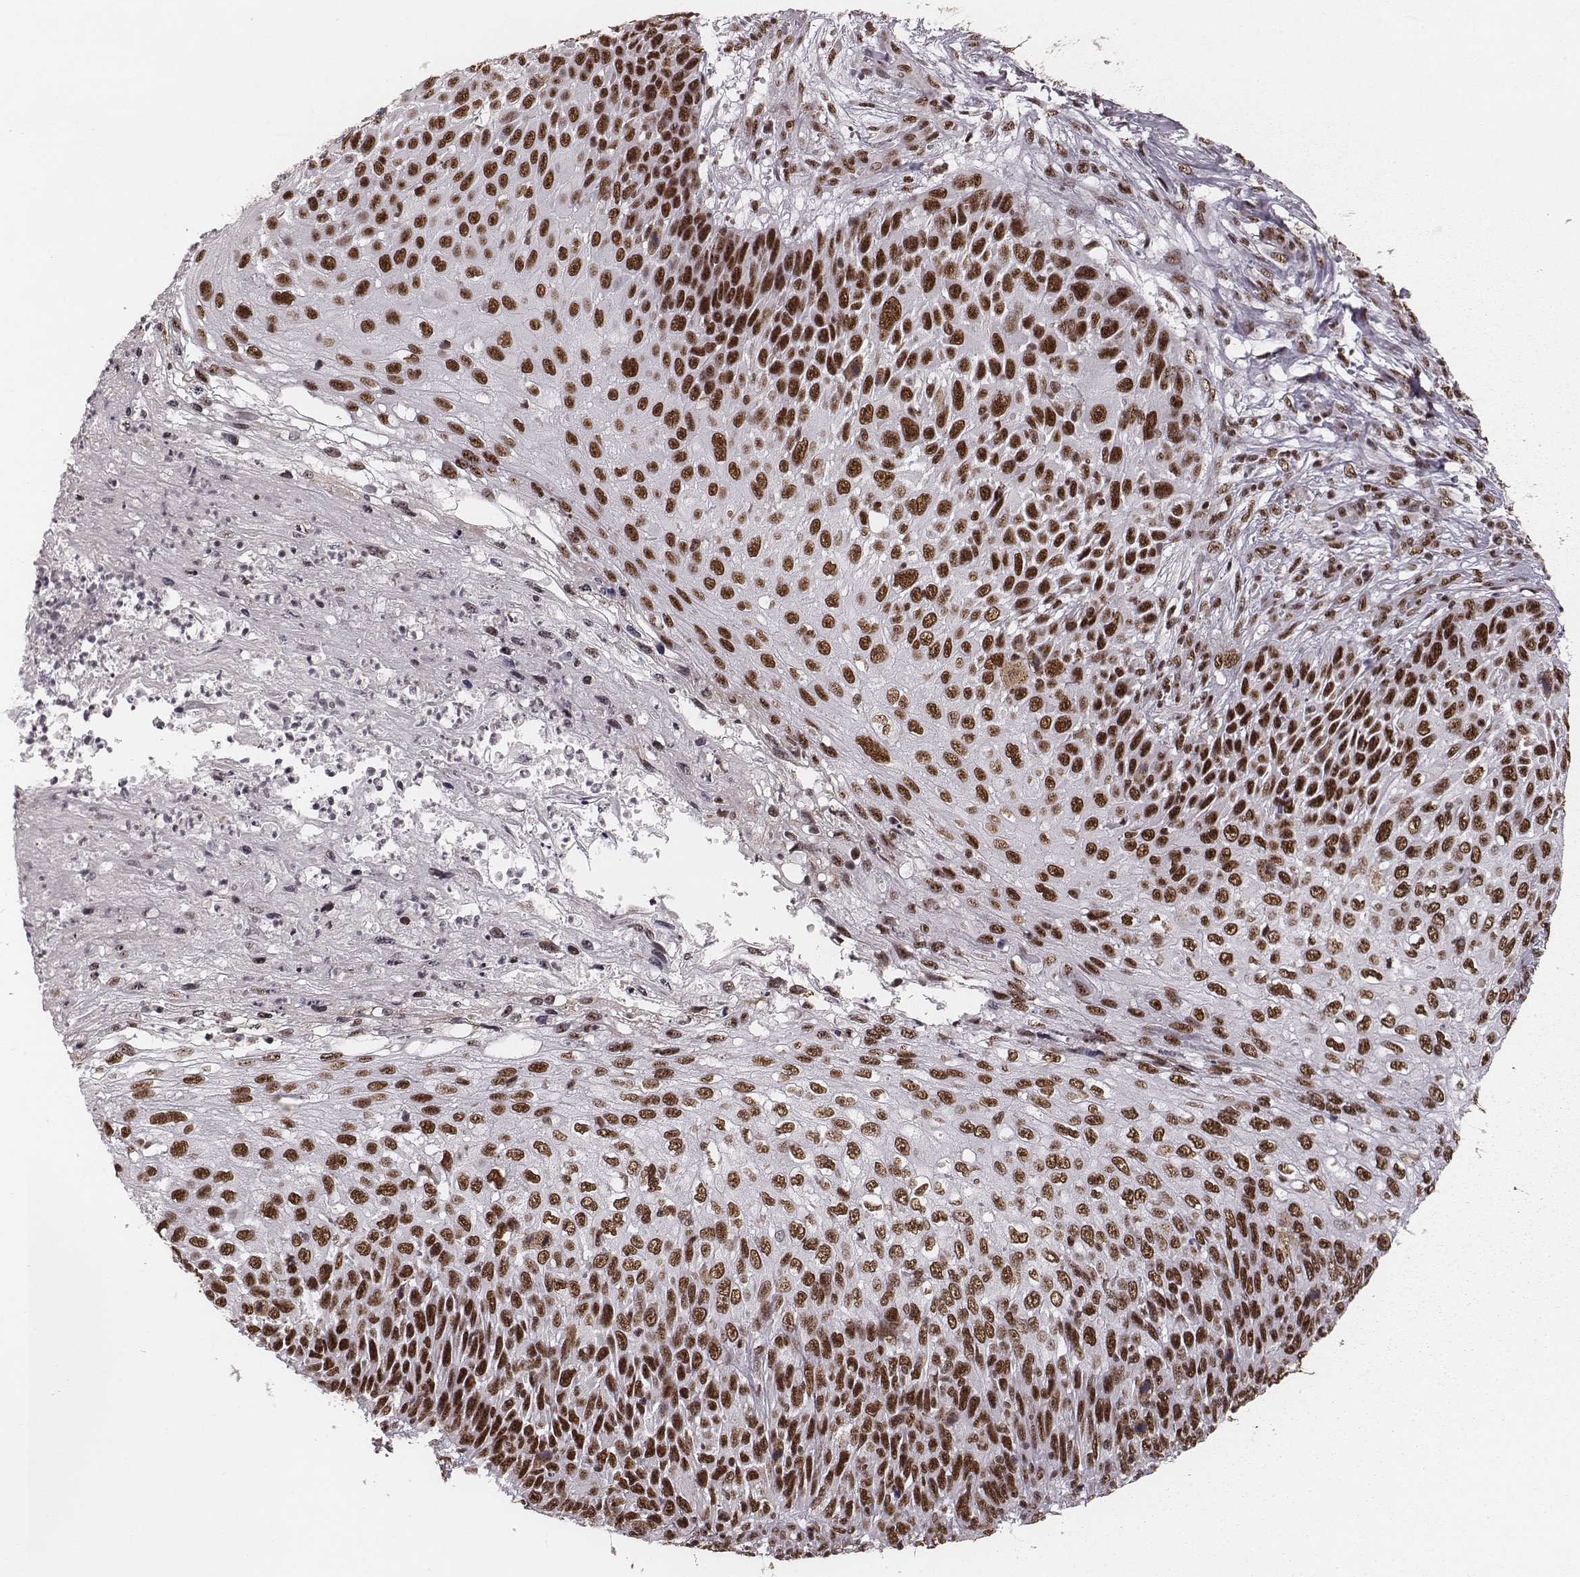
{"staining": {"intensity": "strong", "quantity": ">75%", "location": "nuclear"}, "tissue": "skin cancer", "cell_type": "Tumor cells", "image_type": "cancer", "snomed": [{"axis": "morphology", "description": "Squamous cell carcinoma, NOS"}, {"axis": "topography", "description": "Skin"}], "caption": "Immunohistochemical staining of human skin cancer demonstrates strong nuclear protein positivity in about >75% of tumor cells.", "gene": "LUC7L", "patient": {"sex": "male", "age": 92}}